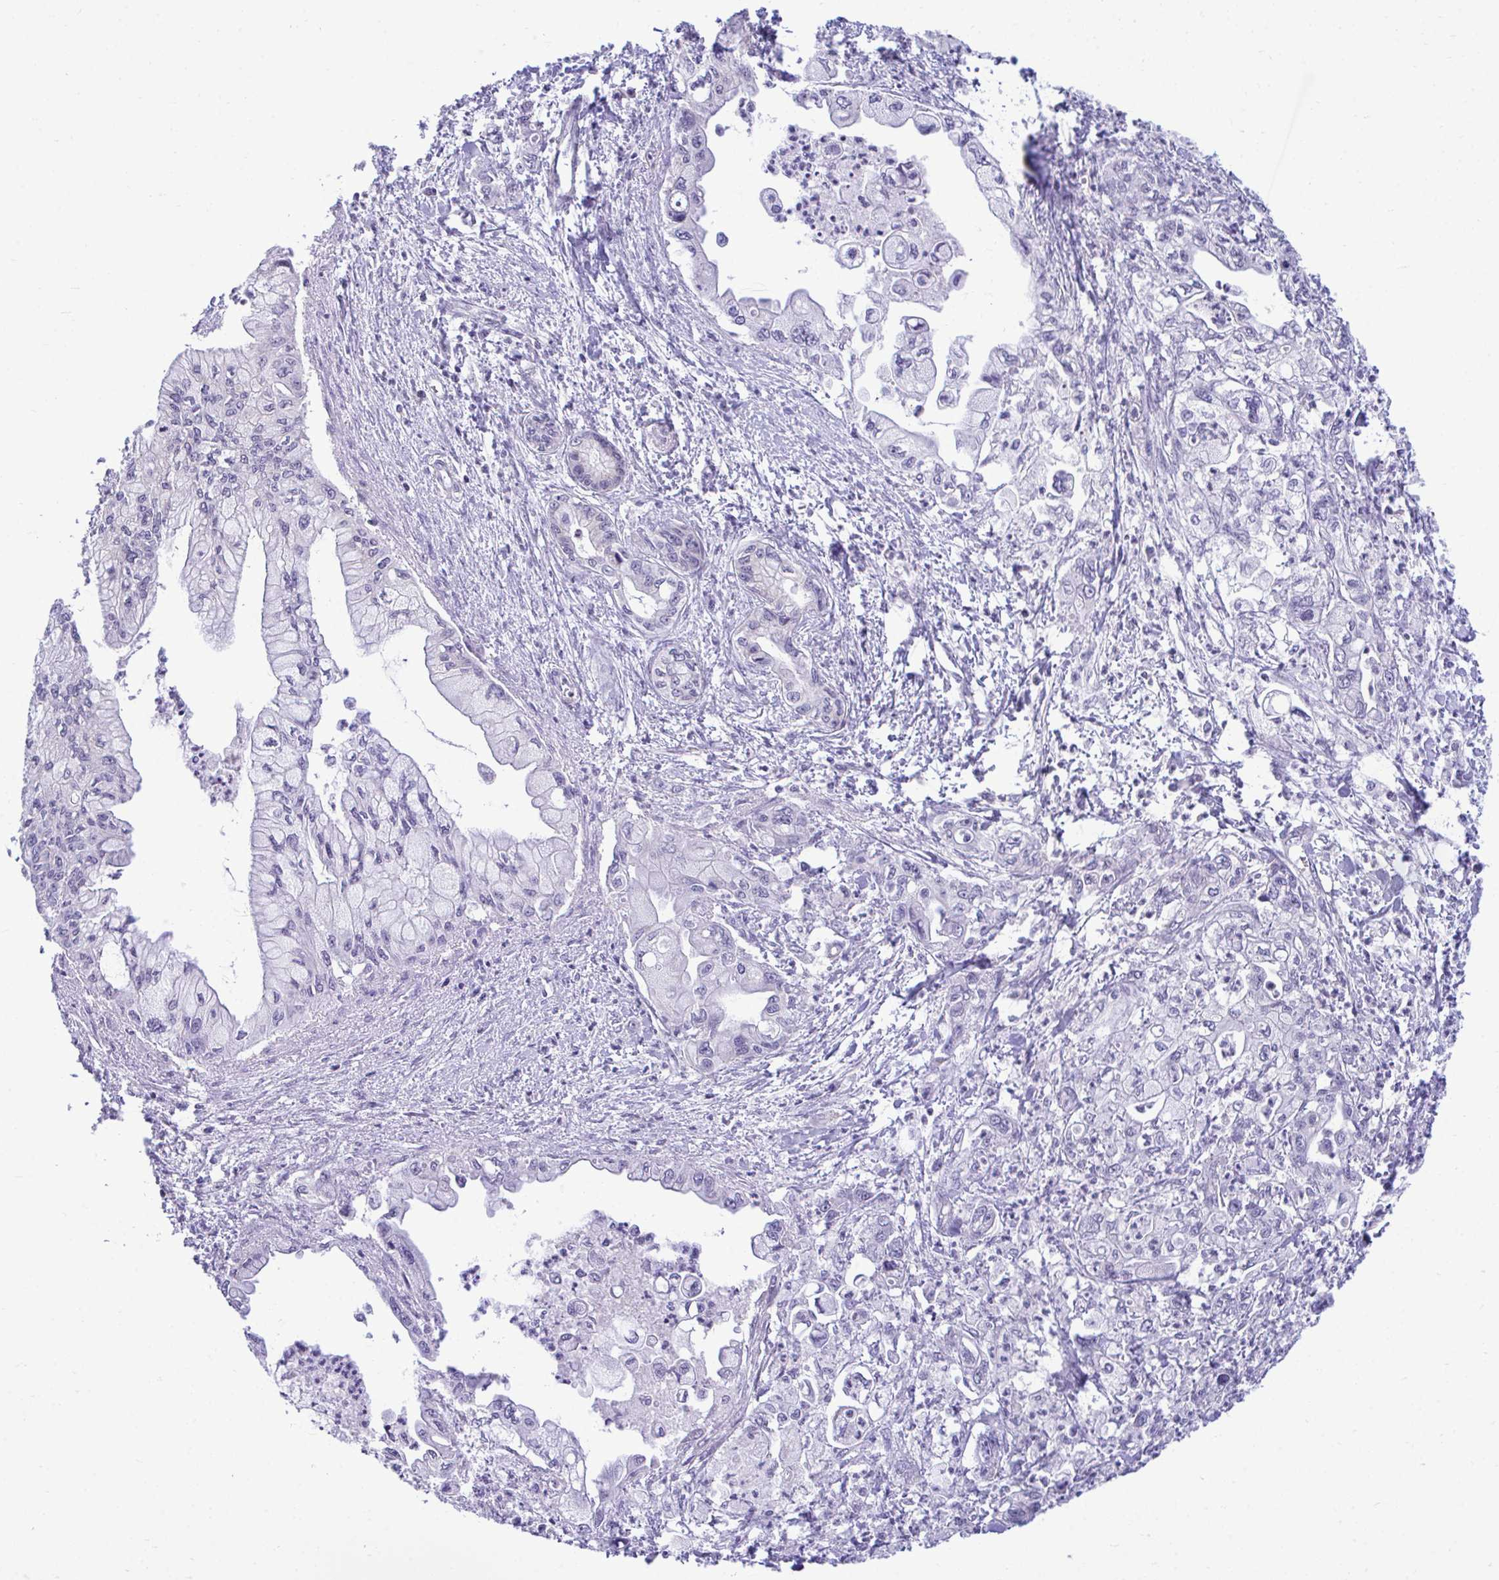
{"staining": {"intensity": "negative", "quantity": "none", "location": "none"}, "tissue": "pancreatic cancer", "cell_type": "Tumor cells", "image_type": "cancer", "snomed": [{"axis": "morphology", "description": "Adenocarcinoma, NOS"}, {"axis": "topography", "description": "Pancreas"}], "caption": "The immunohistochemistry (IHC) image has no significant expression in tumor cells of adenocarcinoma (pancreatic) tissue.", "gene": "PIGK", "patient": {"sex": "male", "age": 61}}